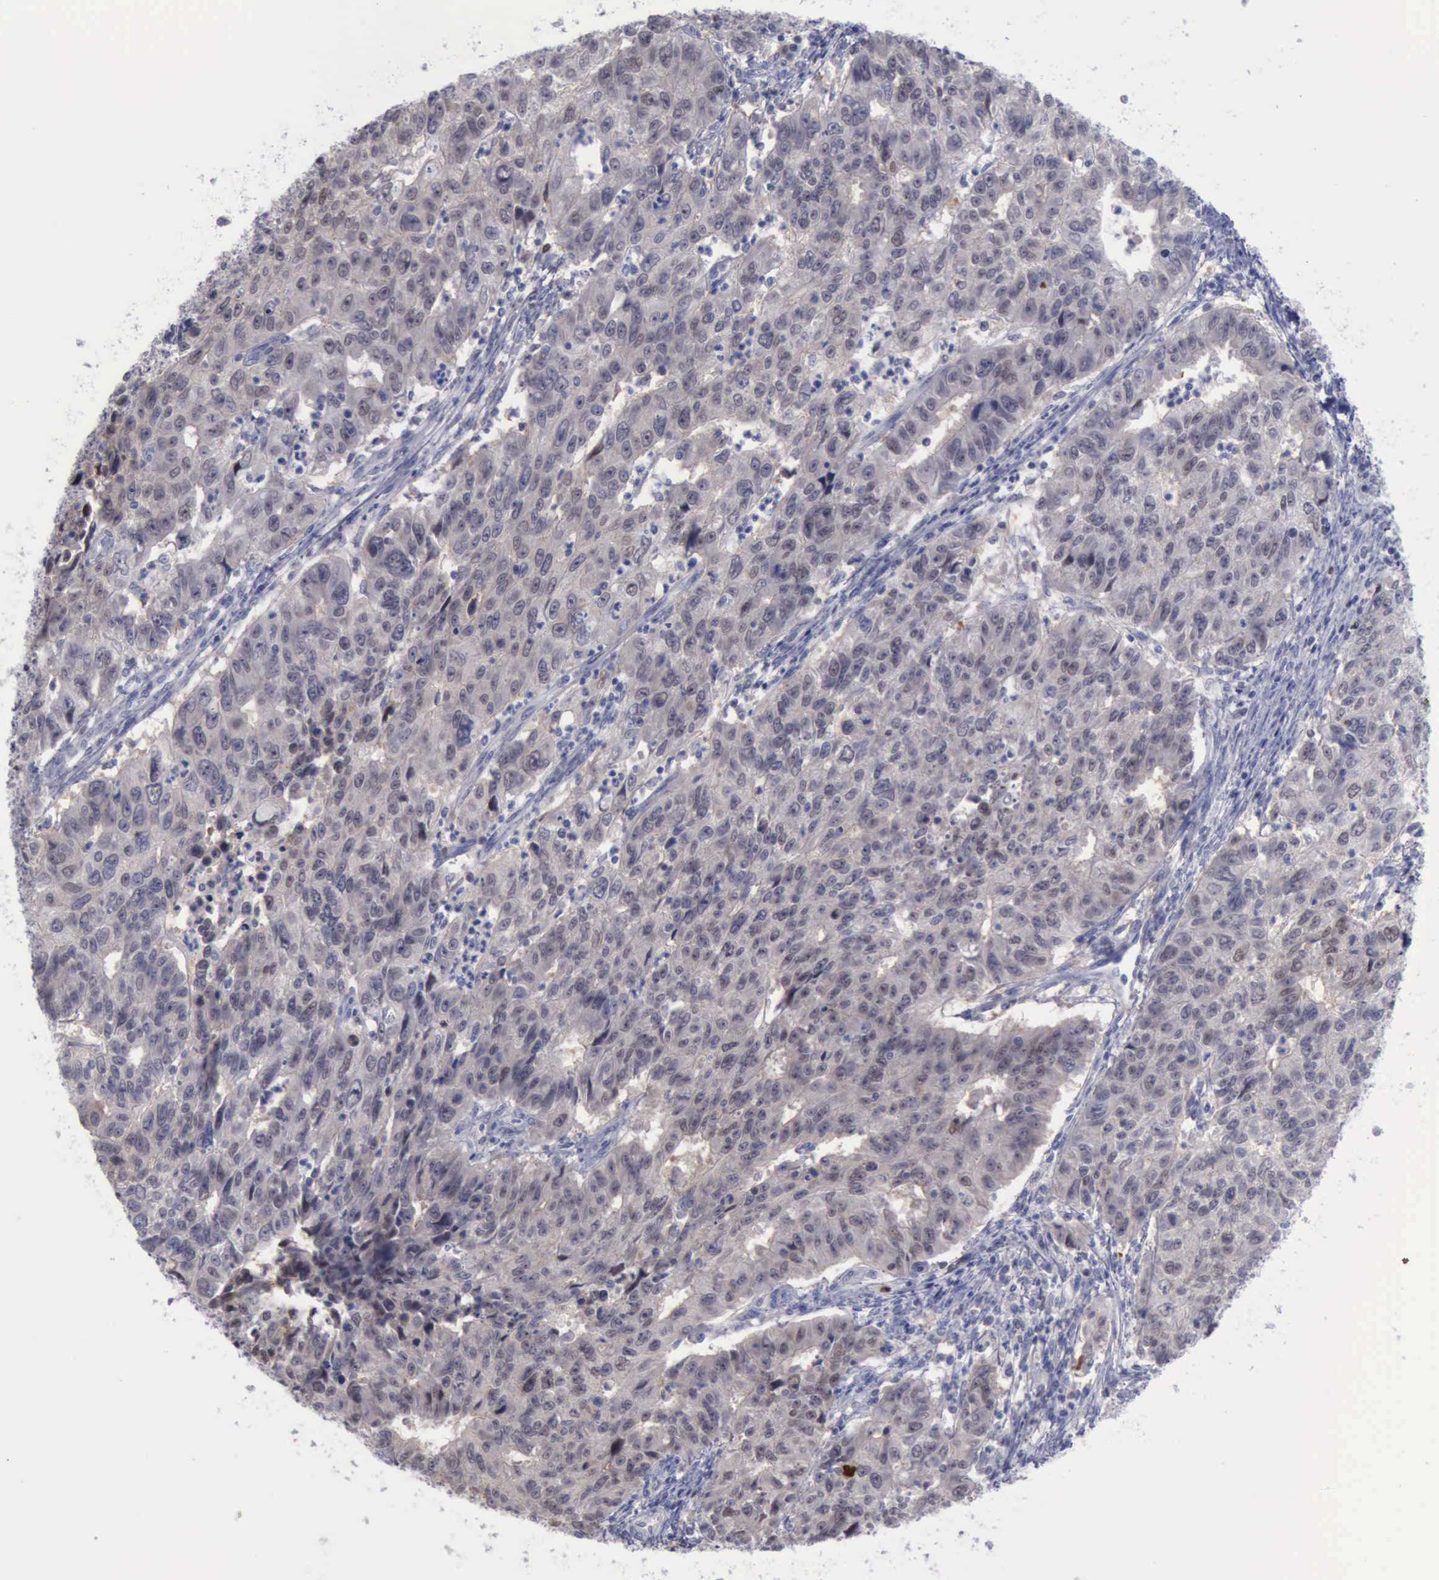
{"staining": {"intensity": "negative", "quantity": "none", "location": "none"}, "tissue": "endometrial cancer", "cell_type": "Tumor cells", "image_type": "cancer", "snomed": [{"axis": "morphology", "description": "Adenocarcinoma, NOS"}, {"axis": "topography", "description": "Endometrium"}], "caption": "This is a image of immunohistochemistry (IHC) staining of adenocarcinoma (endometrial), which shows no staining in tumor cells.", "gene": "SATB2", "patient": {"sex": "female", "age": 42}}